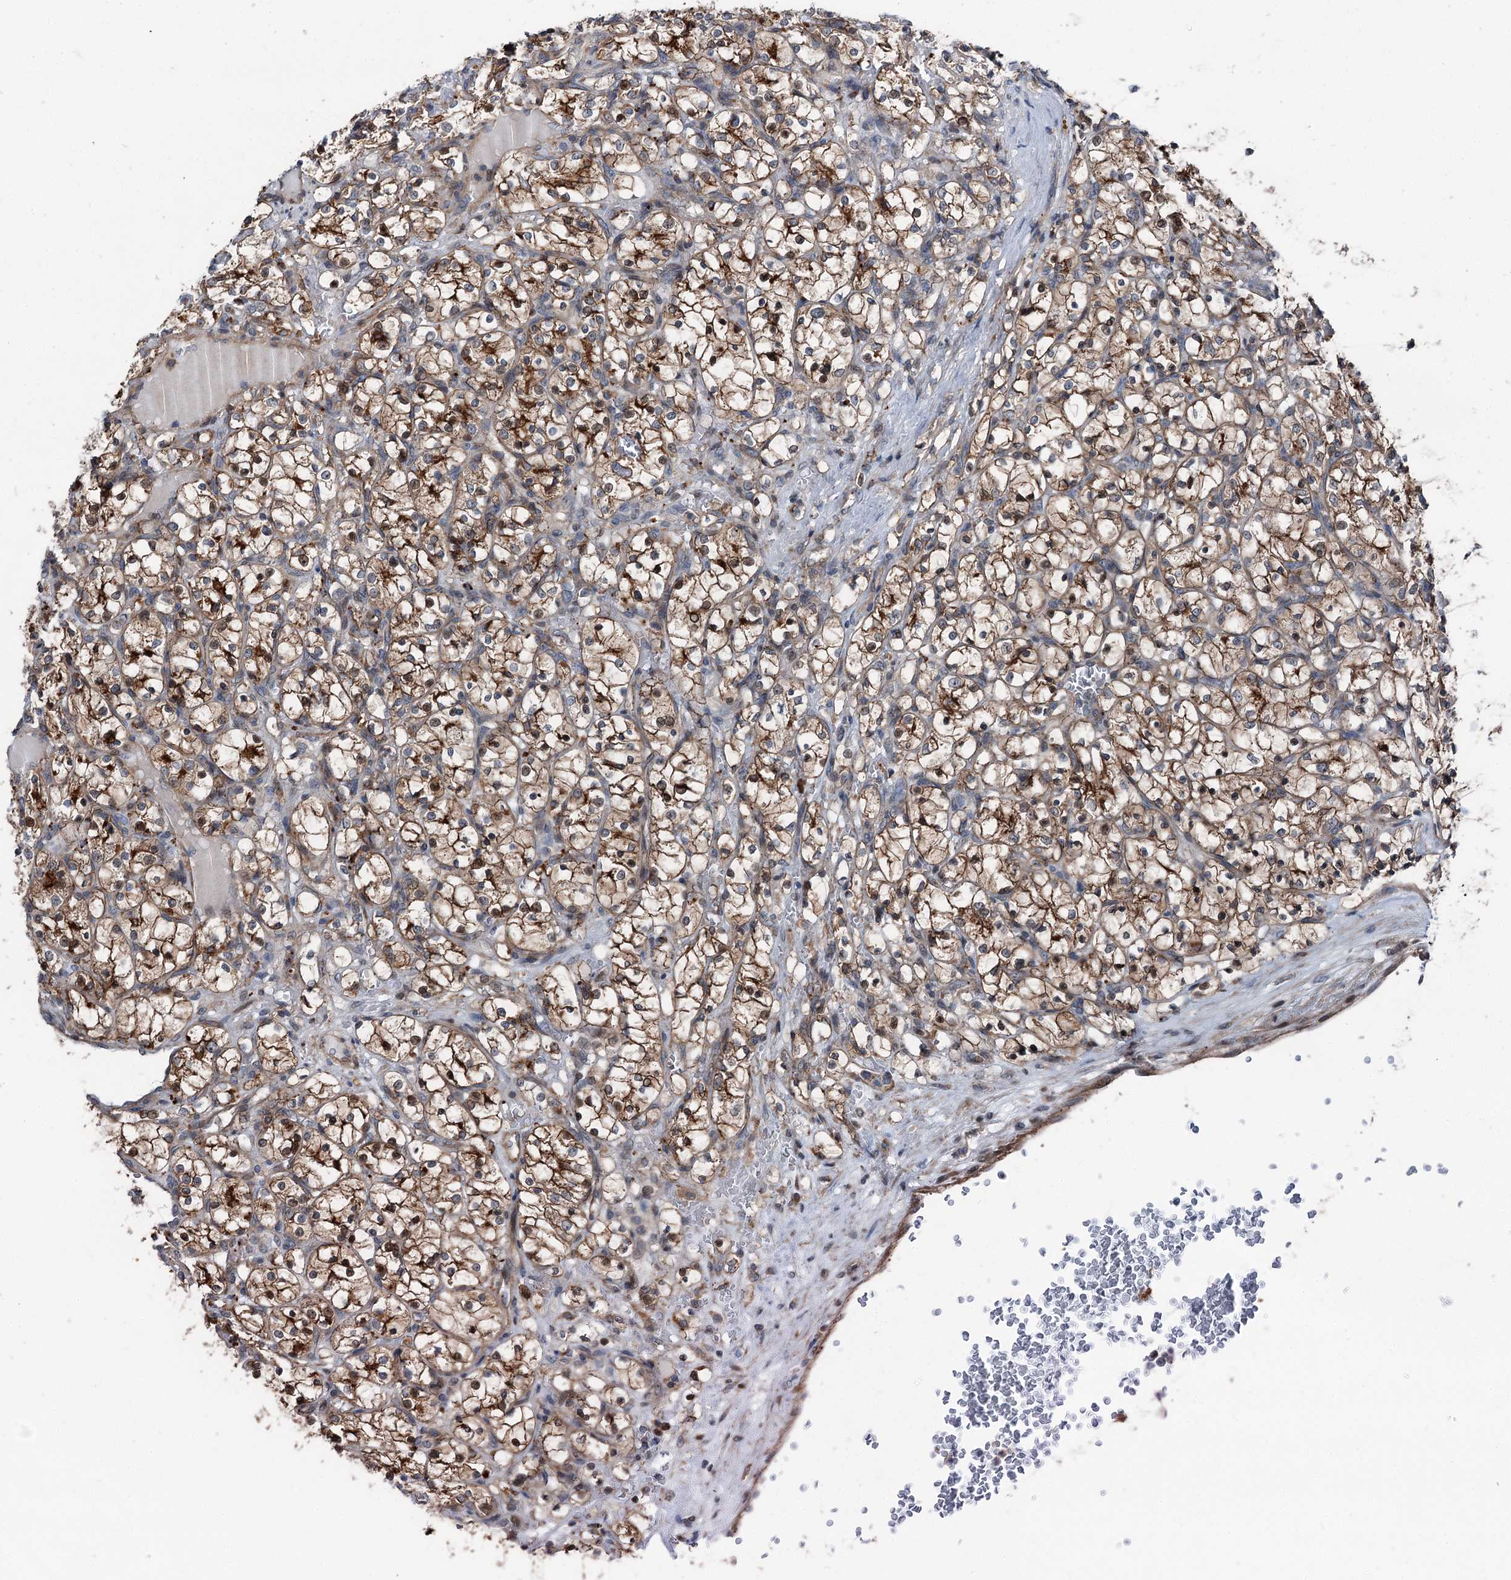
{"staining": {"intensity": "moderate", "quantity": ">75%", "location": "cytoplasmic/membranous"}, "tissue": "renal cancer", "cell_type": "Tumor cells", "image_type": "cancer", "snomed": [{"axis": "morphology", "description": "Adenocarcinoma, NOS"}, {"axis": "topography", "description": "Kidney"}], "caption": "A brown stain labels moderate cytoplasmic/membranous expression of a protein in human adenocarcinoma (renal) tumor cells.", "gene": "POLR1D", "patient": {"sex": "female", "age": 69}}